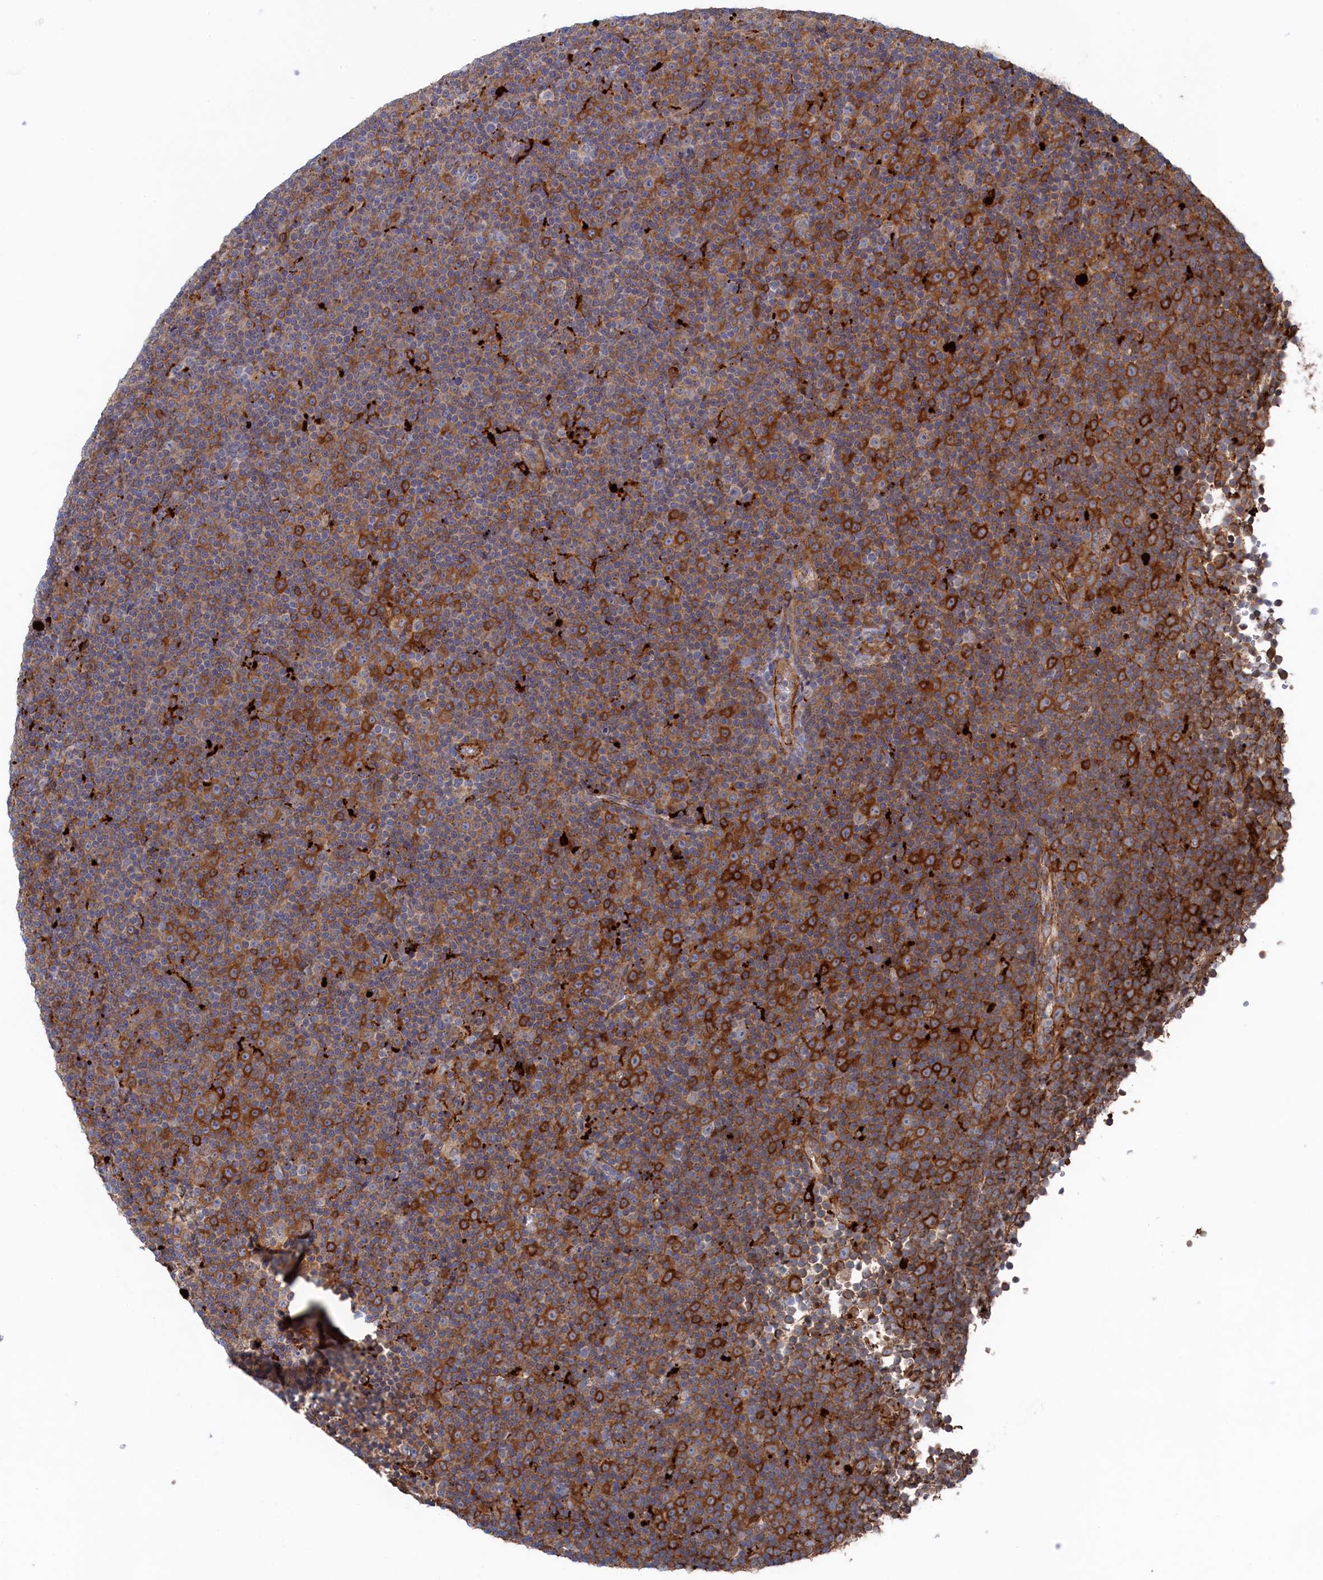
{"staining": {"intensity": "strong", "quantity": "<25%", "location": "cytoplasmic/membranous"}, "tissue": "lymphoma", "cell_type": "Tumor cells", "image_type": "cancer", "snomed": [{"axis": "morphology", "description": "Malignant lymphoma, non-Hodgkin's type, Low grade"}, {"axis": "topography", "description": "Lymph node"}], "caption": "Lymphoma was stained to show a protein in brown. There is medium levels of strong cytoplasmic/membranous staining in about <25% of tumor cells.", "gene": "FILIP1L", "patient": {"sex": "female", "age": 67}}